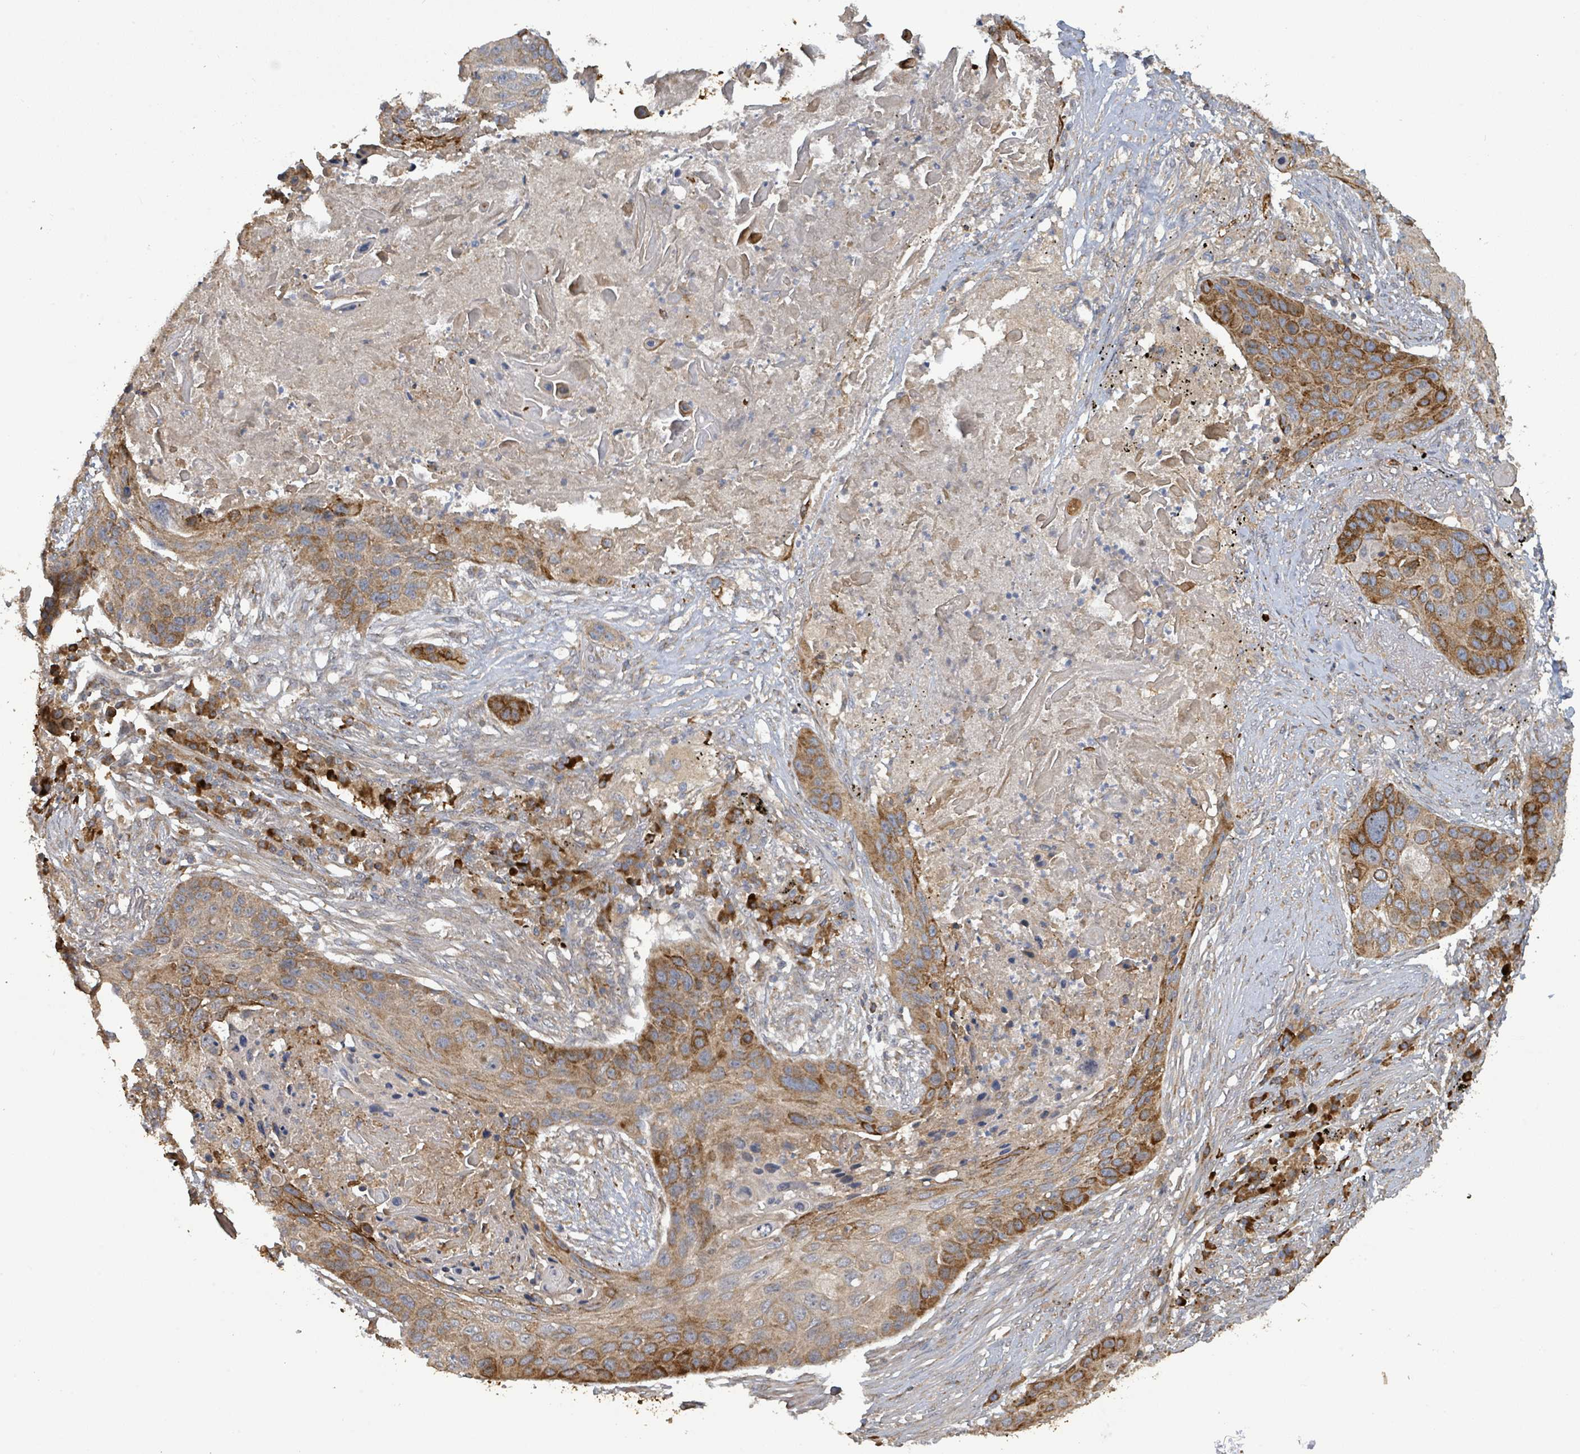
{"staining": {"intensity": "strong", "quantity": ">75%", "location": "cytoplasmic/membranous"}, "tissue": "lung cancer", "cell_type": "Tumor cells", "image_type": "cancer", "snomed": [{"axis": "morphology", "description": "Squamous cell carcinoma, NOS"}, {"axis": "topography", "description": "Lung"}], "caption": "Protein analysis of lung cancer tissue demonstrates strong cytoplasmic/membranous positivity in about >75% of tumor cells.", "gene": "STARD4", "patient": {"sex": "female", "age": 63}}